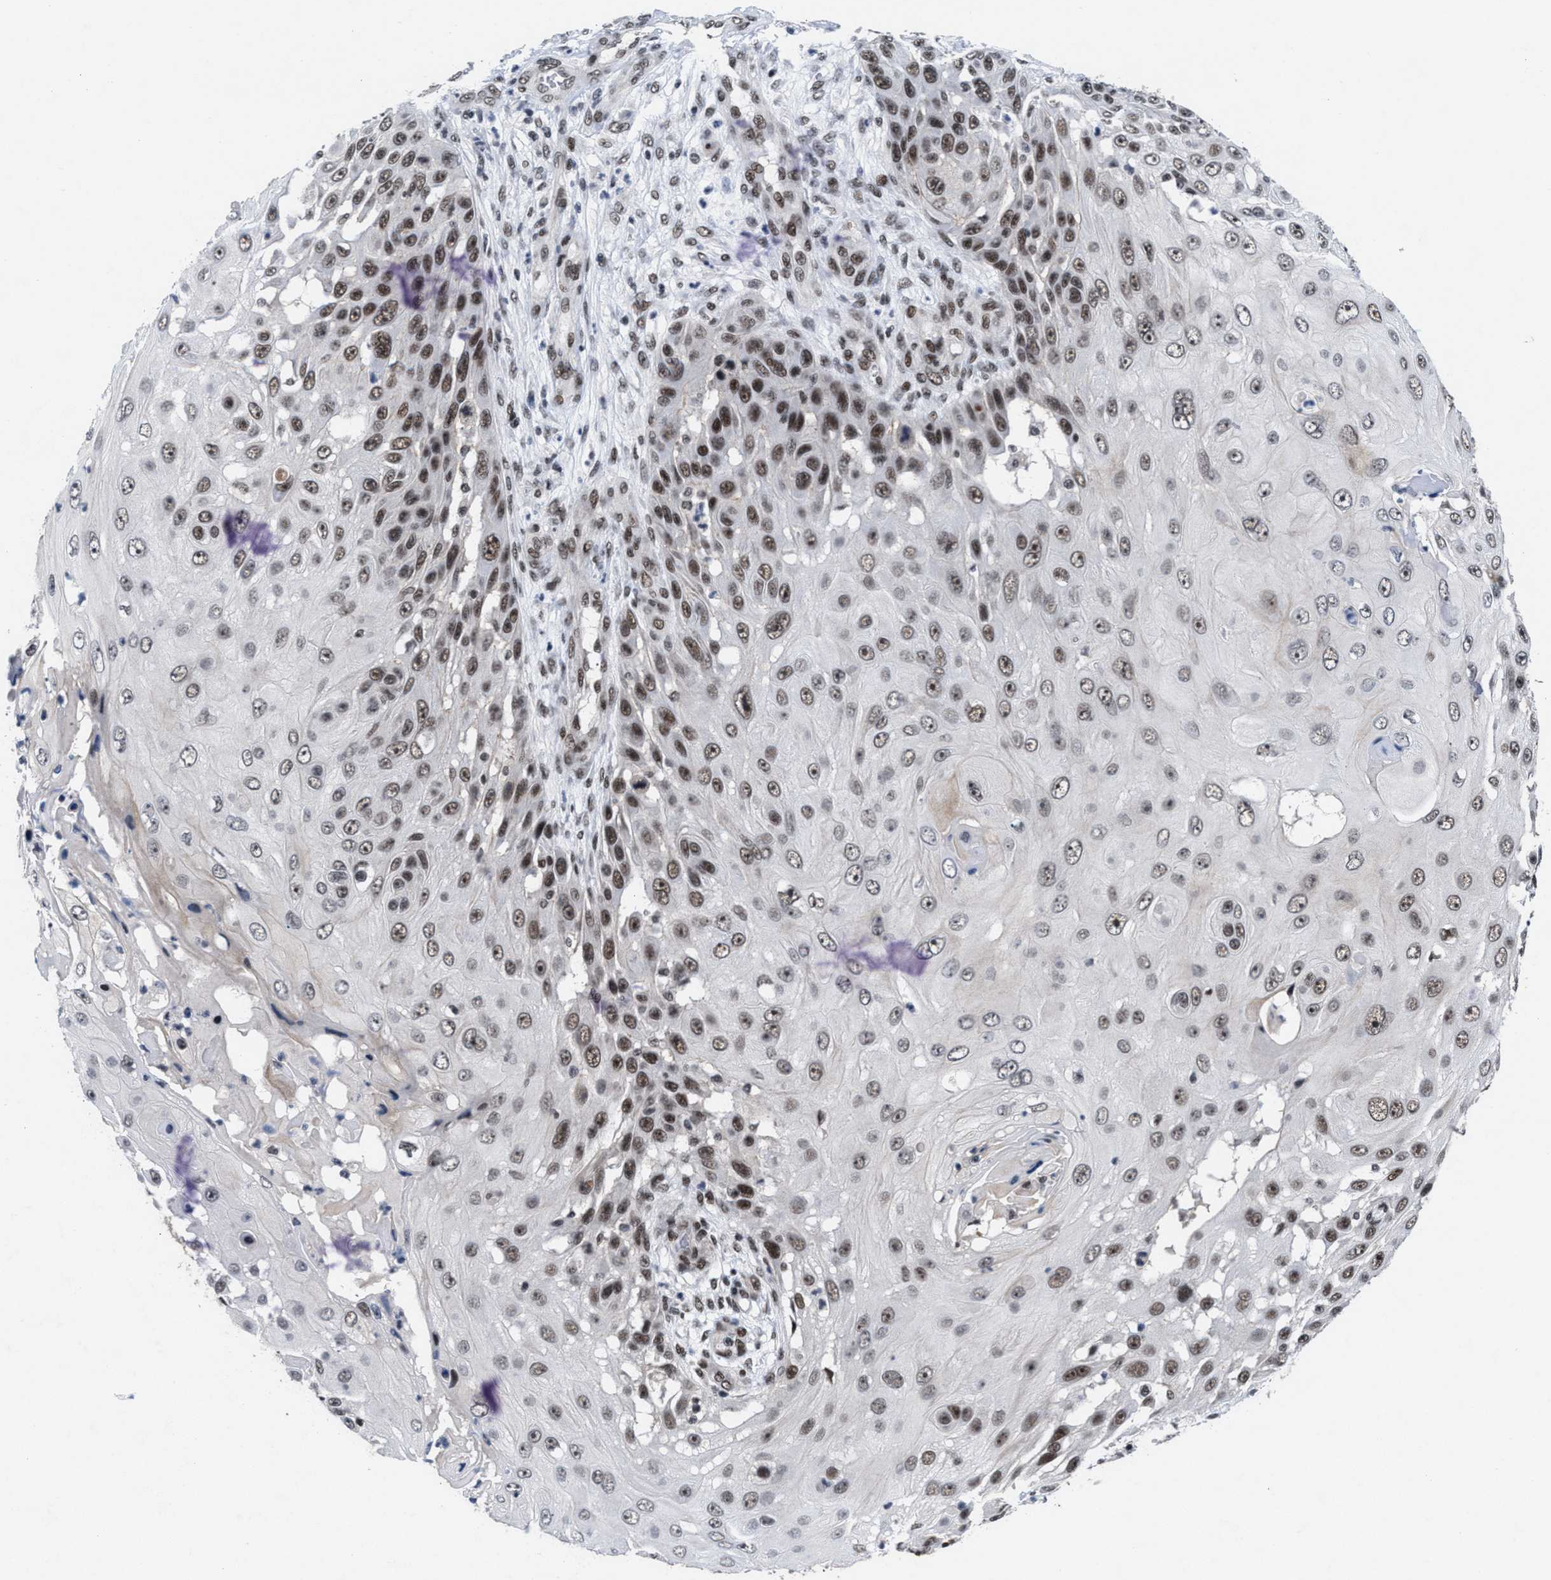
{"staining": {"intensity": "moderate", "quantity": ">75%", "location": "nuclear"}, "tissue": "skin cancer", "cell_type": "Tumor cells", "image_type": "cancer", "snomed": [{"axis": "morphology", "description": "Squamous cell carcinoma, NOS"}, {"axis": "topography", "description": "Skin"}], "caption": "Protein staining by IHC shows moderate nuclear expression in about >75% of tumor cells in skin squamous cell carcinoma. (Brightfield microscopy of DAB IHC at high magnification).", "gene": "WIZ", "patient": {"sex": "female", "age": 44}}